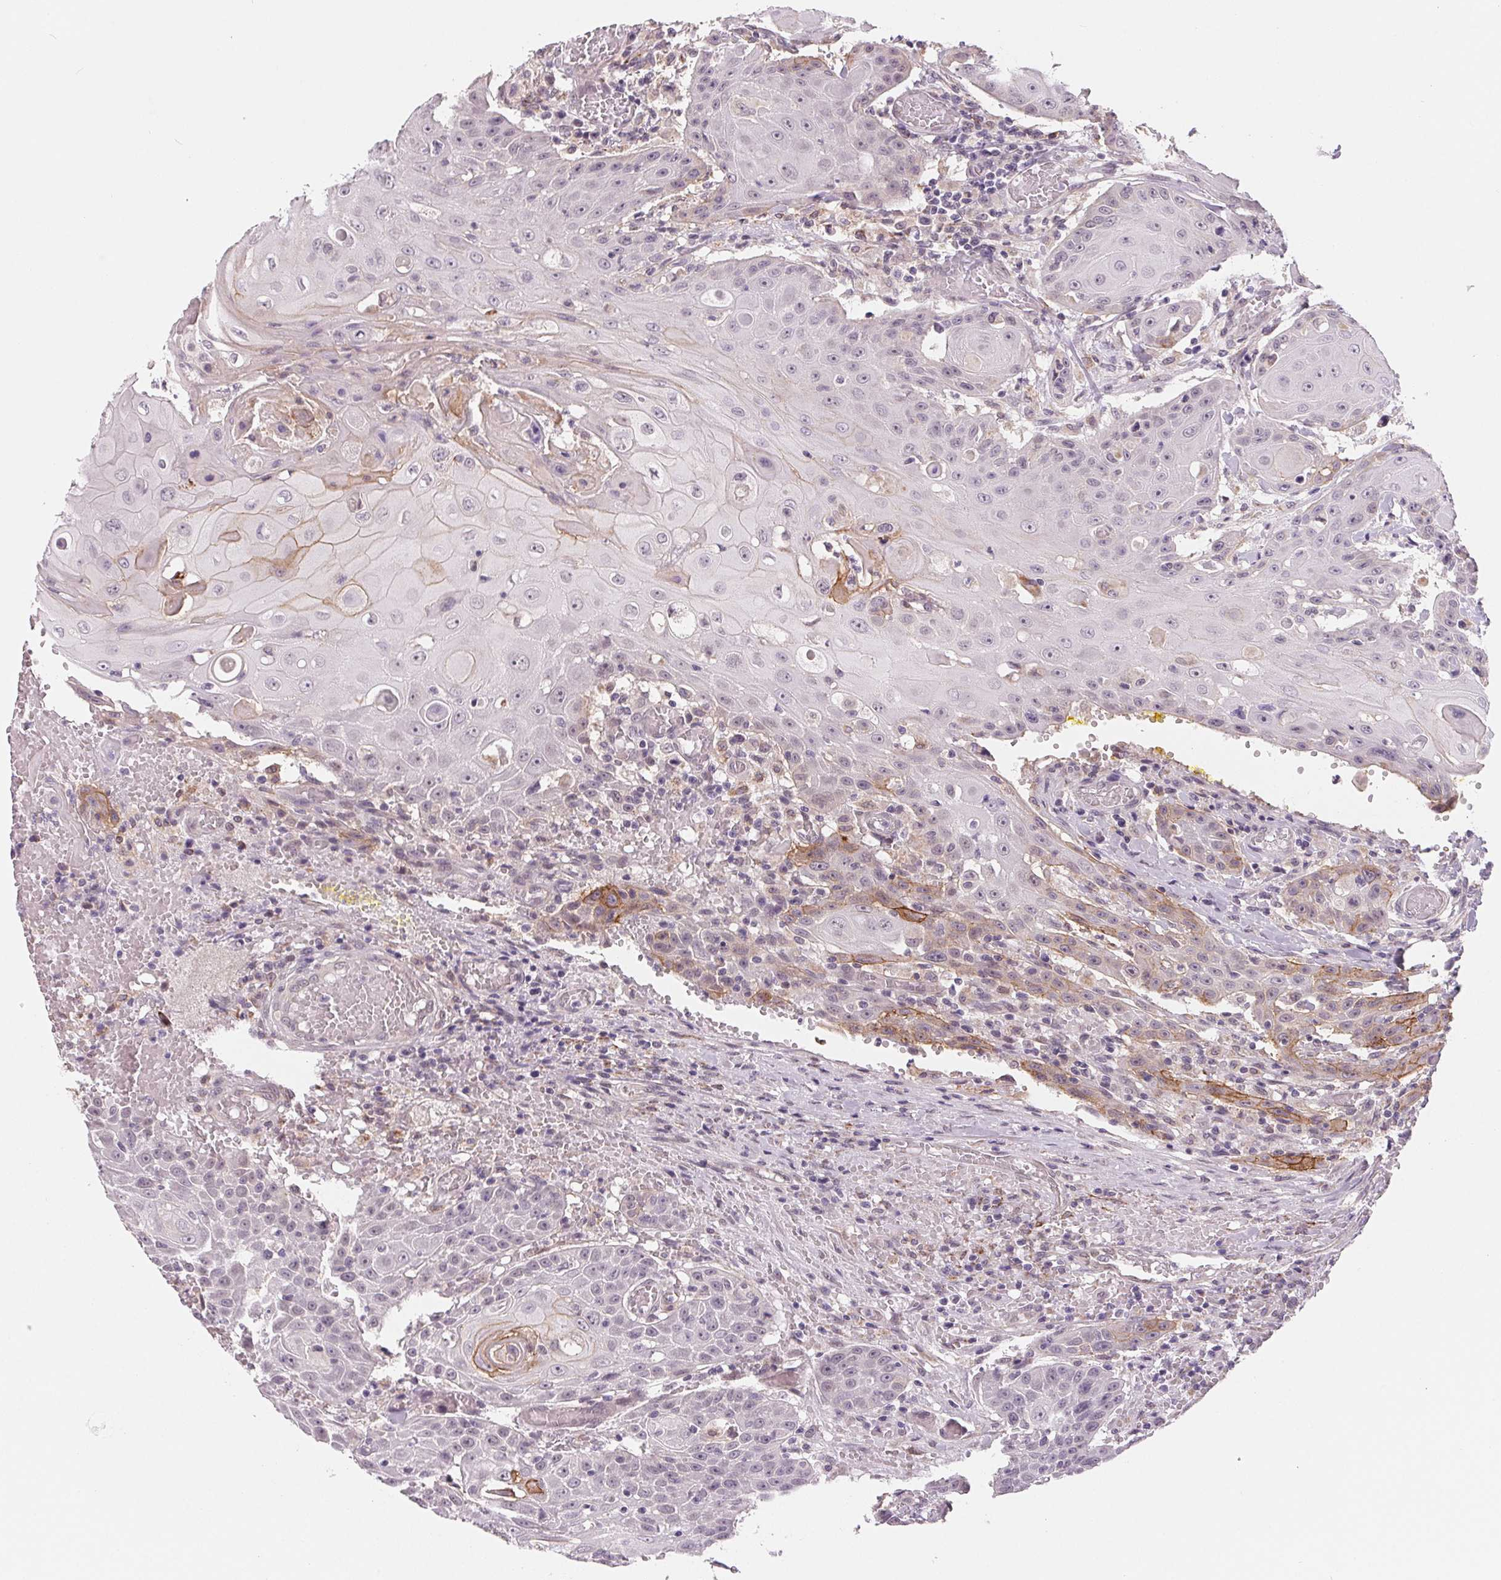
{"staining": {"intensity": "moderate", "quantity": "<25%", "location": "cytoplasmic/membranous"}, "tissue": "head and neck cancer", "cell_type": "Tumor cells", "image_type": "cancer", "snomed": [{"axis": "morphology", "description": "Normal tissue, NOS"}, {"axis": "morphology", "description": "Squamous cell carcinoma, NOS"}, {"axis": "topography", "description": "Oral tissue"}, {"axis": "topography", "description": "Head-Neck"}], "caption": "IHC (DAB (3,3'-diaminobenzidine)) staining of human squamous cell carcinoma (head and neck) shows moderate cytoplasmic/membranous protein expression in approximately <25% of tumor cells.", "gene": "CFC1", "patient": {"sex": "female", "age": 55}}